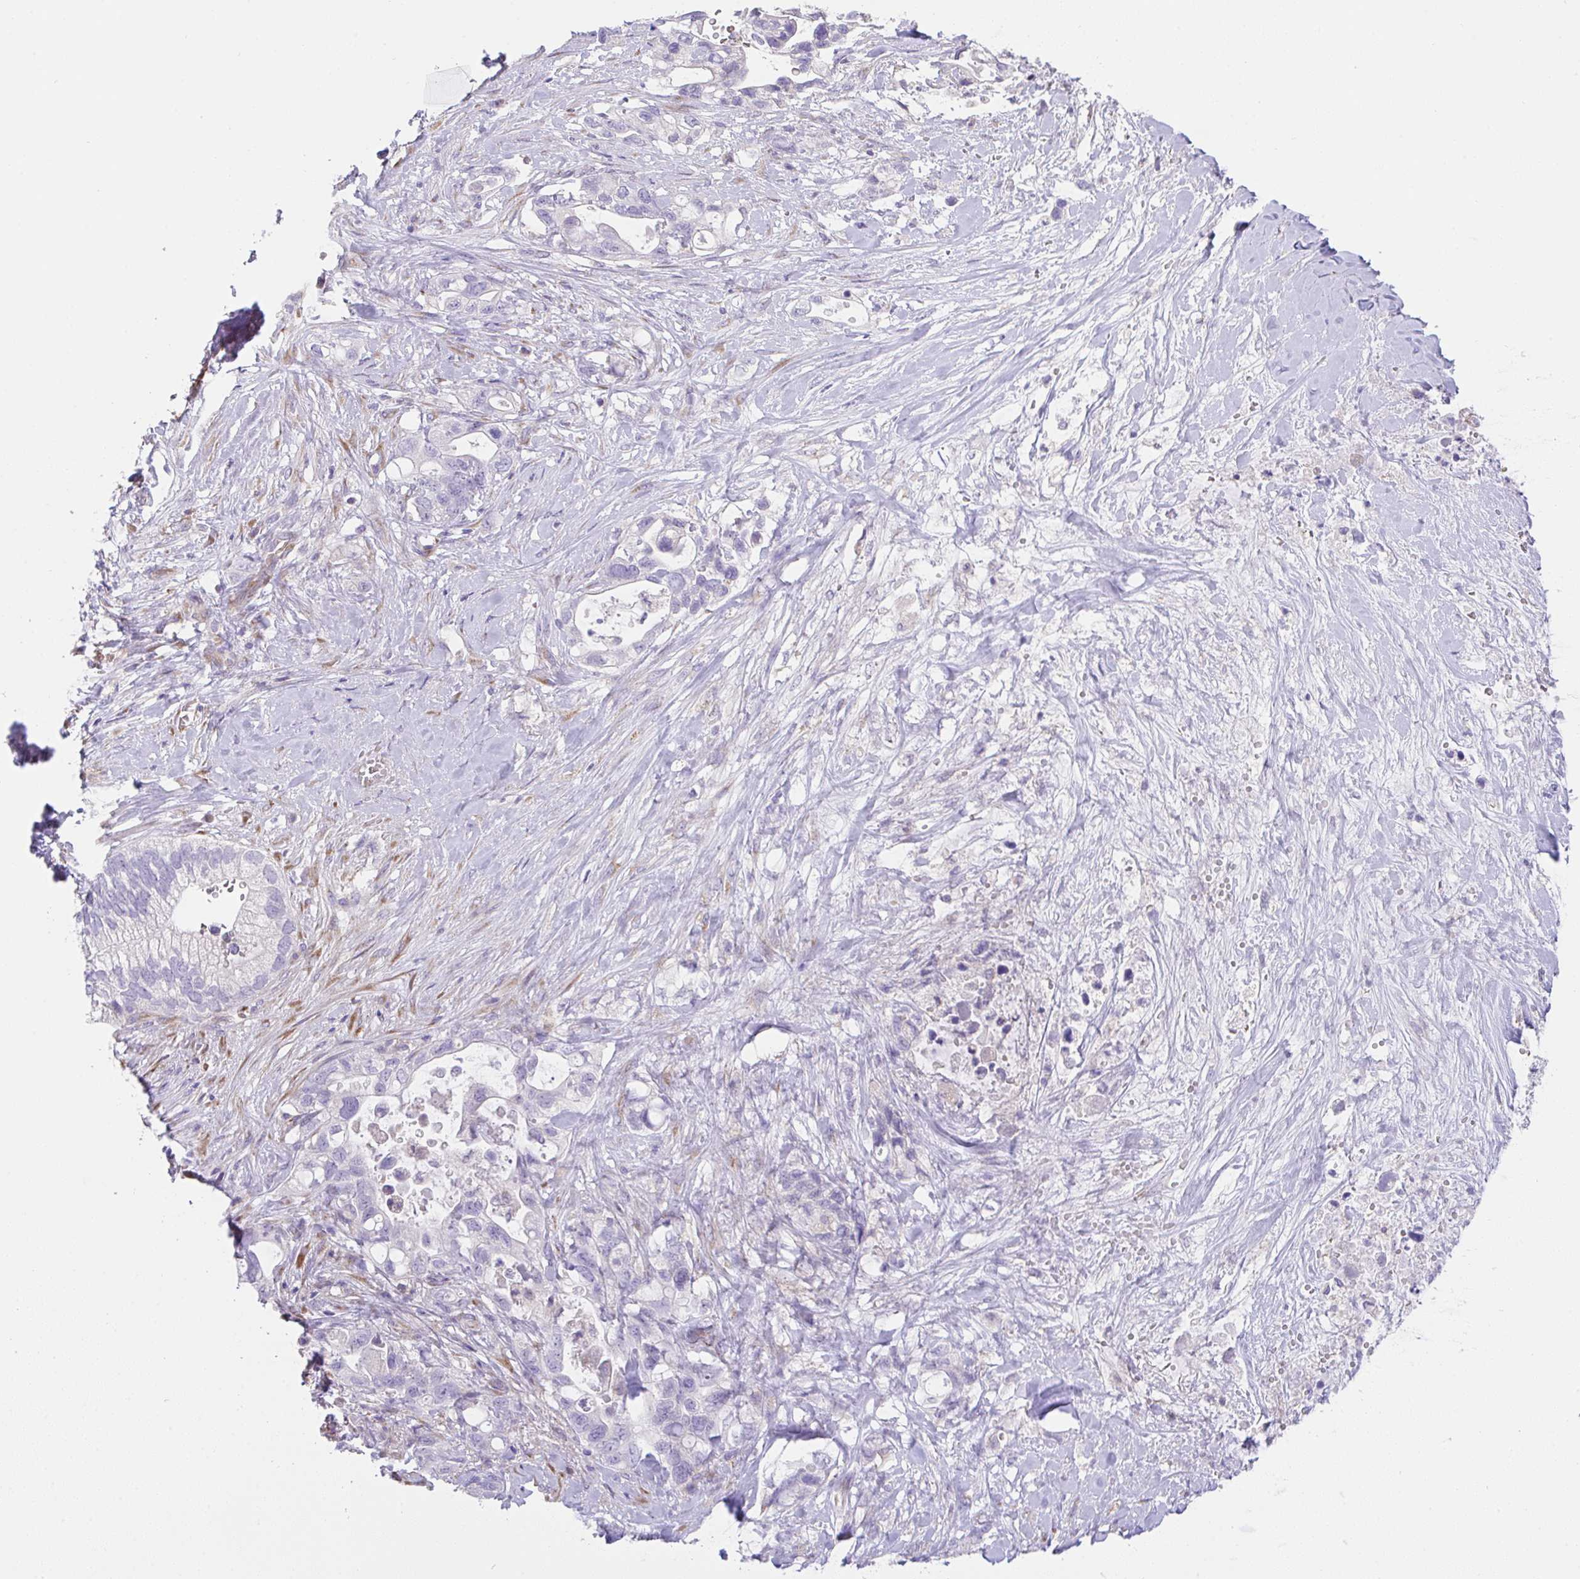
{"staining": {"intensity": "negative", "quantity": "none", "location": "none"}, "tissue": "pancreatic cancer", "cell_type": "Tumor cells", "image_type": "cancer", "snomed": [{"axis": "morphology", "description": "Adenocarcinoma, NOS"}, {"axis": "topography", "description": "Pancreas"}], "caption": "IHC image of human pancreatic adenocarcinoma stained for a protein (brown), which demonstrates no positivity in tumor cells.", "gene": "MIA3", "patient": {"sex": "female", "age": 72}}